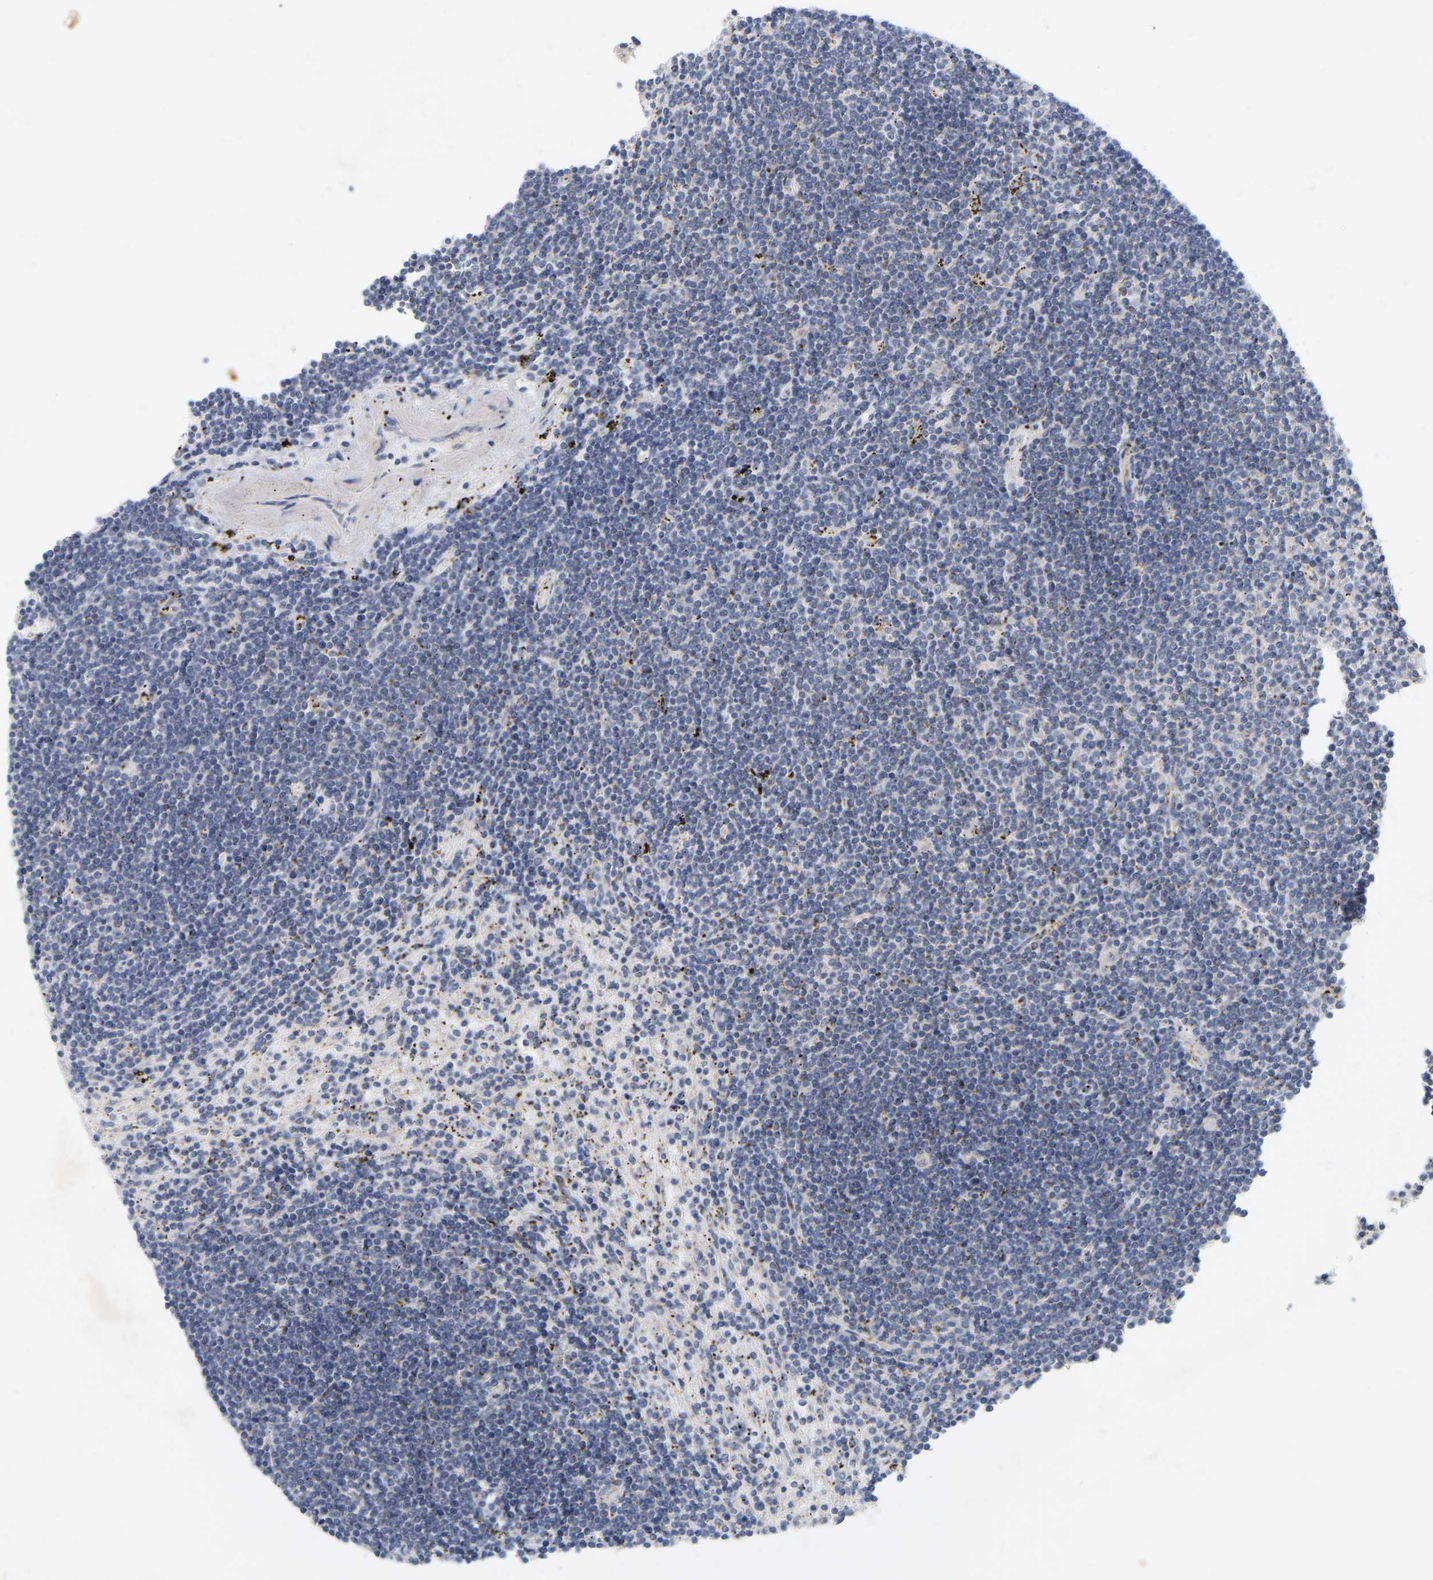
{"staining": {"intensity": "negative", "quantity": "none", "location": "none"}, "tissue": "lymphoma", "cell_type": "Tumor cells", "image_type": "cancer", "snomed": [{"axis": "morphology", "description": "Malignant lymphoma, non-Hodgkin's type, Low grade"}, {"axis": "topography", "description": "Spleen"}], "caption": "The immunohistochemistry (IHC) image has no significant positivity in tumor cells of malignant lymphoma, non-Hodgkin's type (low-grade) tissue.", "gene": "MINDY4", "patient": {"sex": "male", "age": 76}}